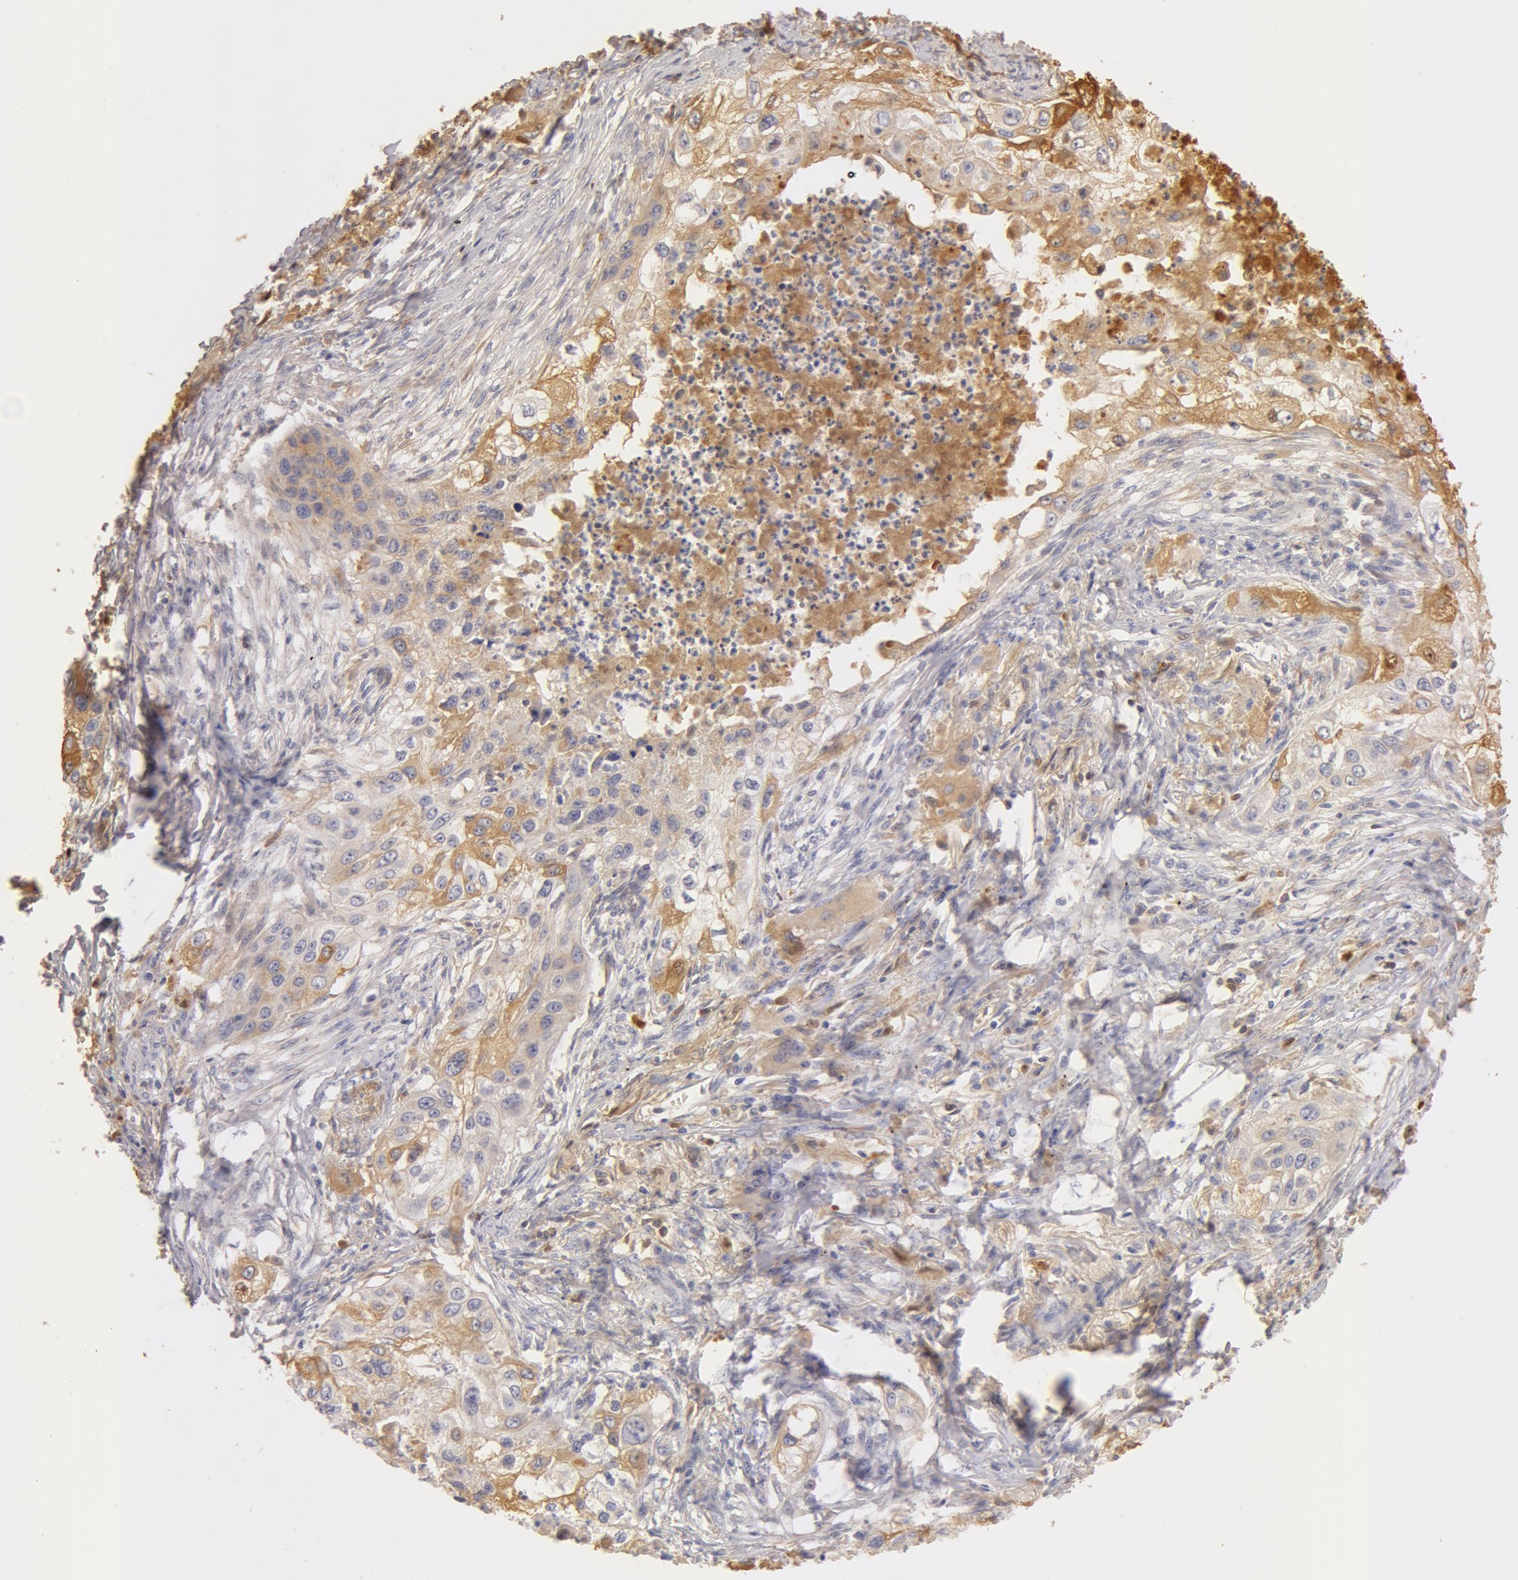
{"staining": {"intensity": "weak", "quantity": "<25%", "location": "cytoplasmic/membranous"}, "tissue": "lung cancer", "cell_type": "Tumor cells", "image_type": "cancer", "snomed": [{"axis": "morphology", "description": "Squamous cell carcinoma, NOS"}, {"axis": "topography", "description": "Lung"}], "caption": "A photomicrograph of human lung cancer is negative for staining in tumor cells.", "gene": "TF", "patient": {"sex": "male", "age": 71}}